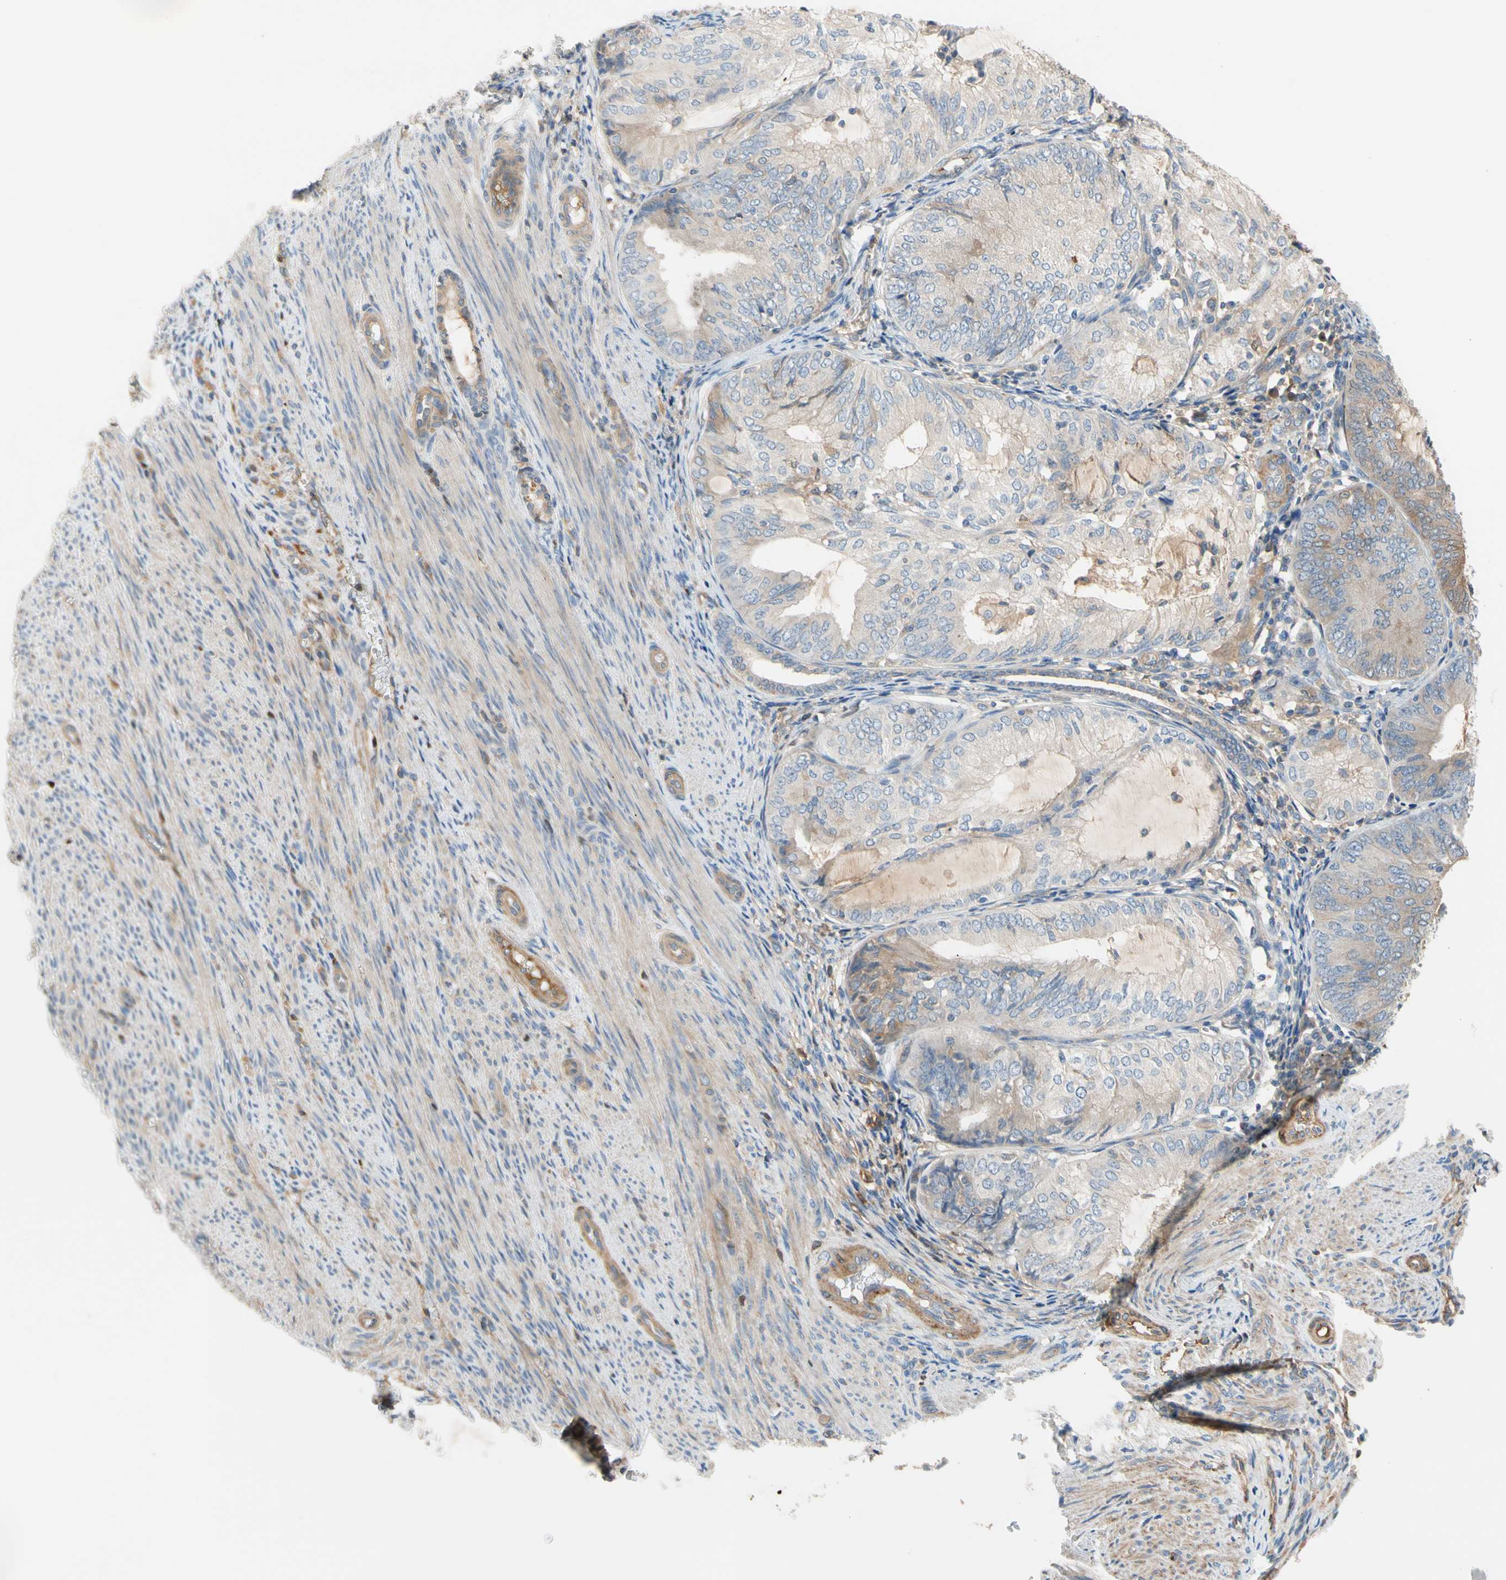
{"staining": {"intensity": "weak", "quantity": "<25%", "location": "cytoplasmic/membranous"}, "tissue": "endometrial cancer", "cell_type": "Tumor cells", "image_type": "cancer", "snomed": [{"axis": "morphology", "description": "Adenocarcinoma, NOS"}, {"axis": "topography", "description": "Endometrium"}], "caption": "The immunohistochemistry (IHC) histopathology image has no significant expression in tumor cells of endometrial cancer tissue.", "gene": "ENTREP3", "patient": {"sex": "female", "age": 81}}